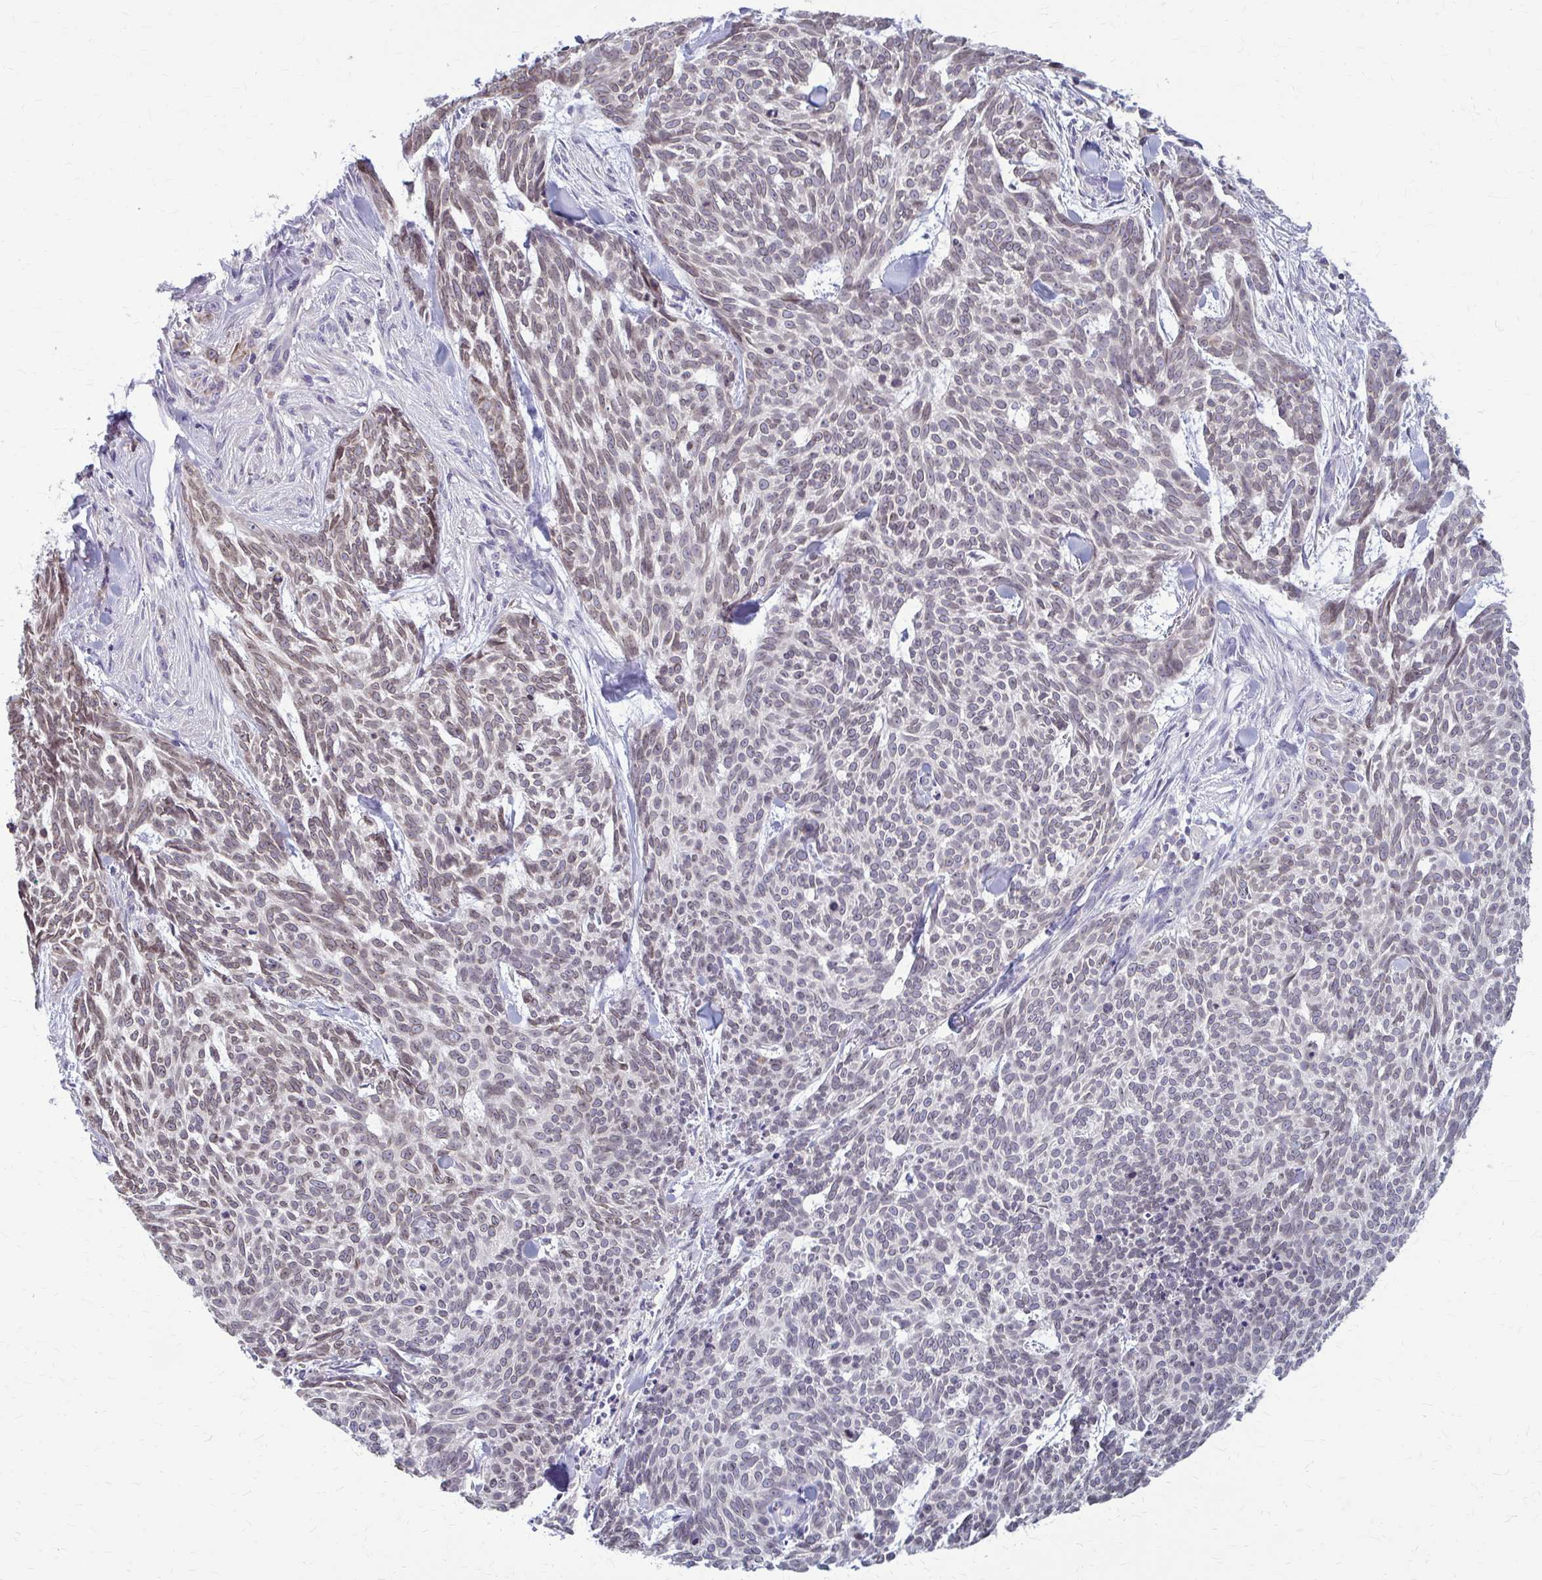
{"staining": {"intensity": "weak", "quantity": "<25%", "location": "cytoplasmic/membranous"}, "tissue": "skin cancer", "cell_type": "Tumor cells", "image_type": "cancer", "snomed": [{"axis": "morphology", "description": "Basal cell carcinoma"}, {"axis": "topography", "description": "Skin"}], "caption": "IHC micrograph of human skin cancer (basal cell carcinoma) stained for a protein (brown), which reveals no positivity in tumor cells.", "gene": "MCRIP2", "patient": {"sex": "female", "age": 93}}